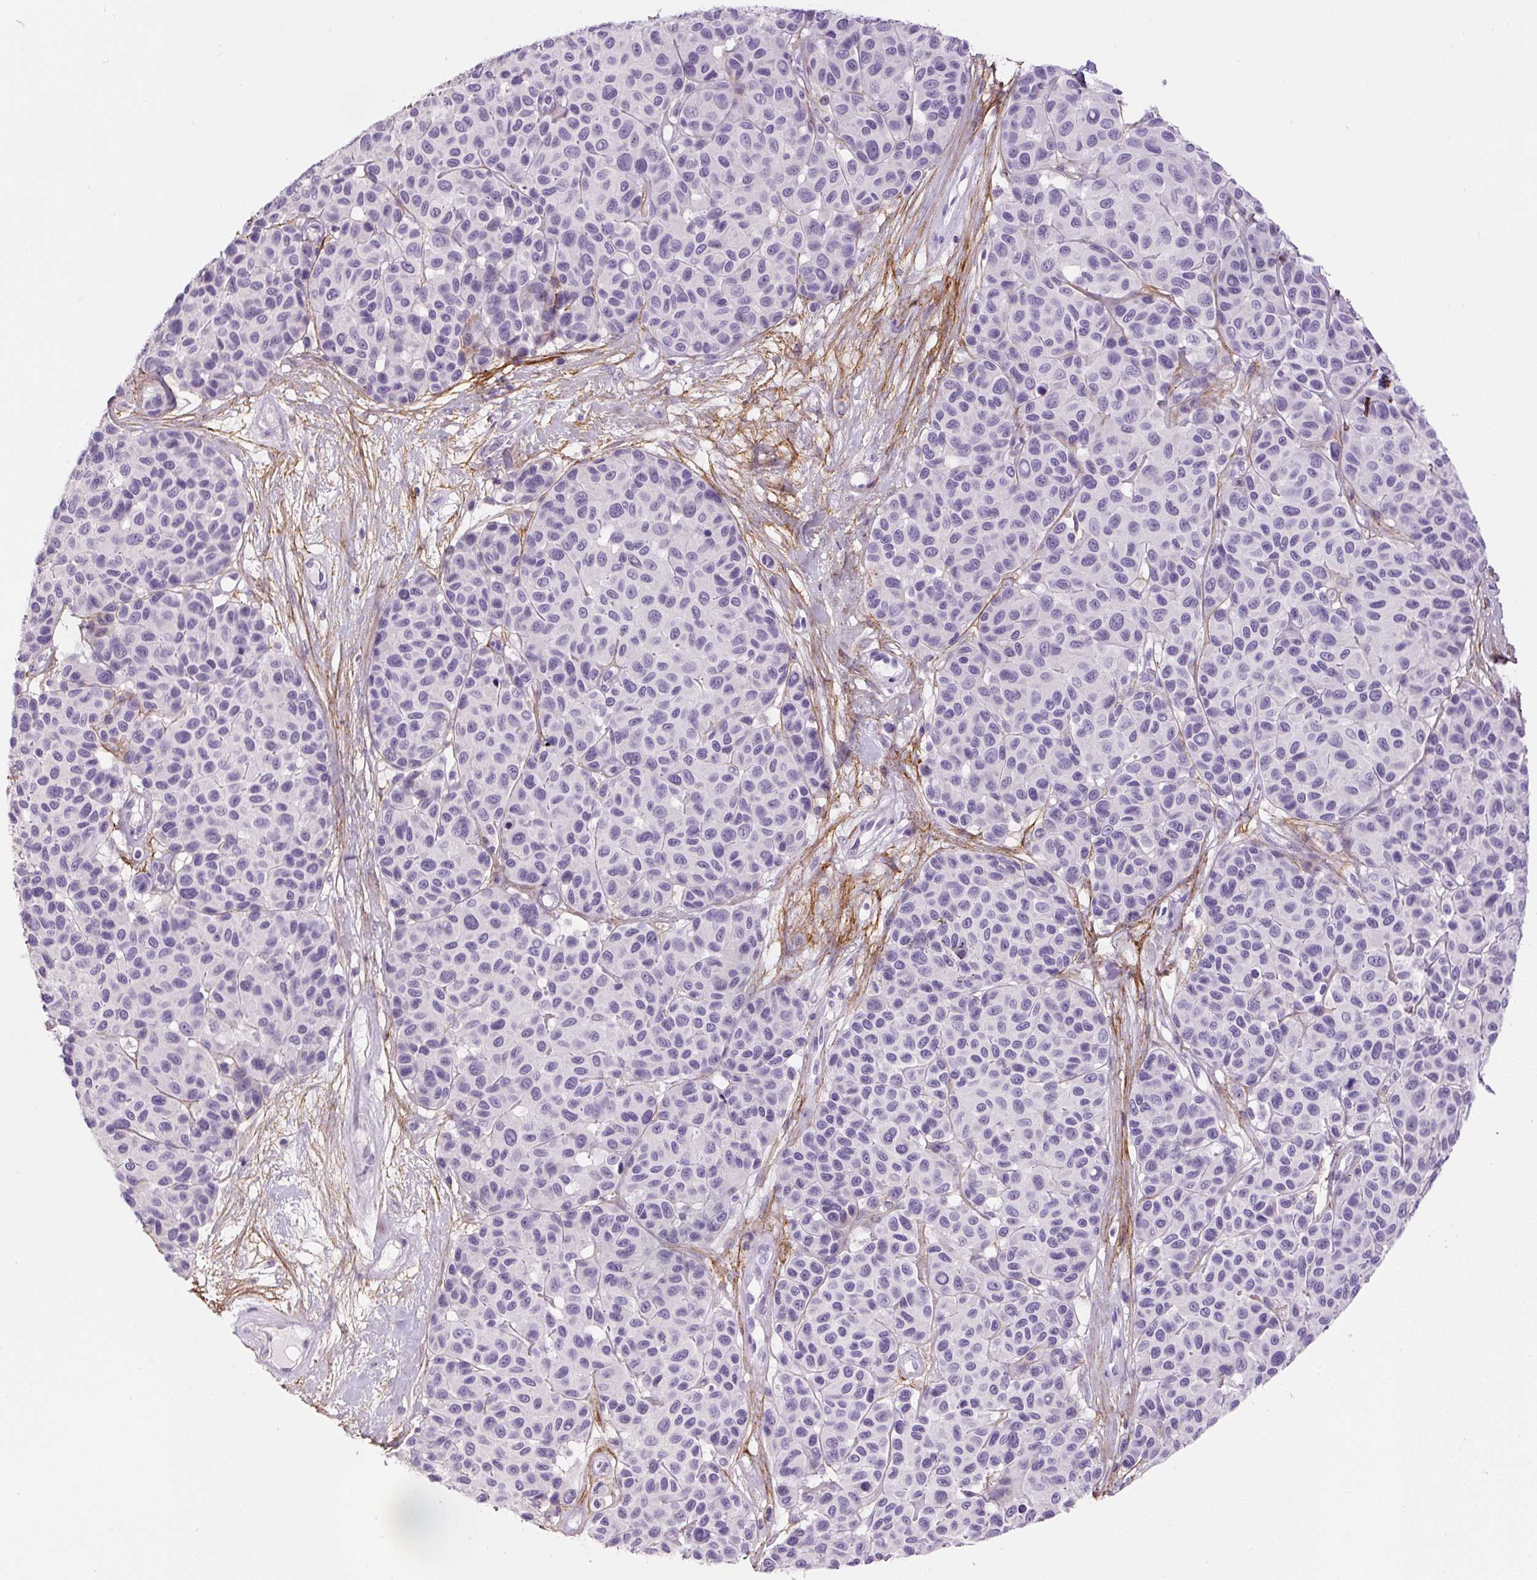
{"staining": {"intensity": "negative", "quantity": "none", "location": "none"}, "tissue": "melanoma", "cell_type": "Tumor cells", "image_type": "cancer", "snomed": [{"axis": "morphology", "description": "Malignant melanoma, NOS"}, {"axis": "topography", "description": "Skin"}], "caption": "This image is of malignant melanoma stained with IHC to label a protein in brown with the nuclei are counter-stained blue. There is no positivity in tumor cells. (DAB IHC with hematoxylin counter stain).", "gene": "FBN1", "patient": {"sex": "female", "age": 66}}